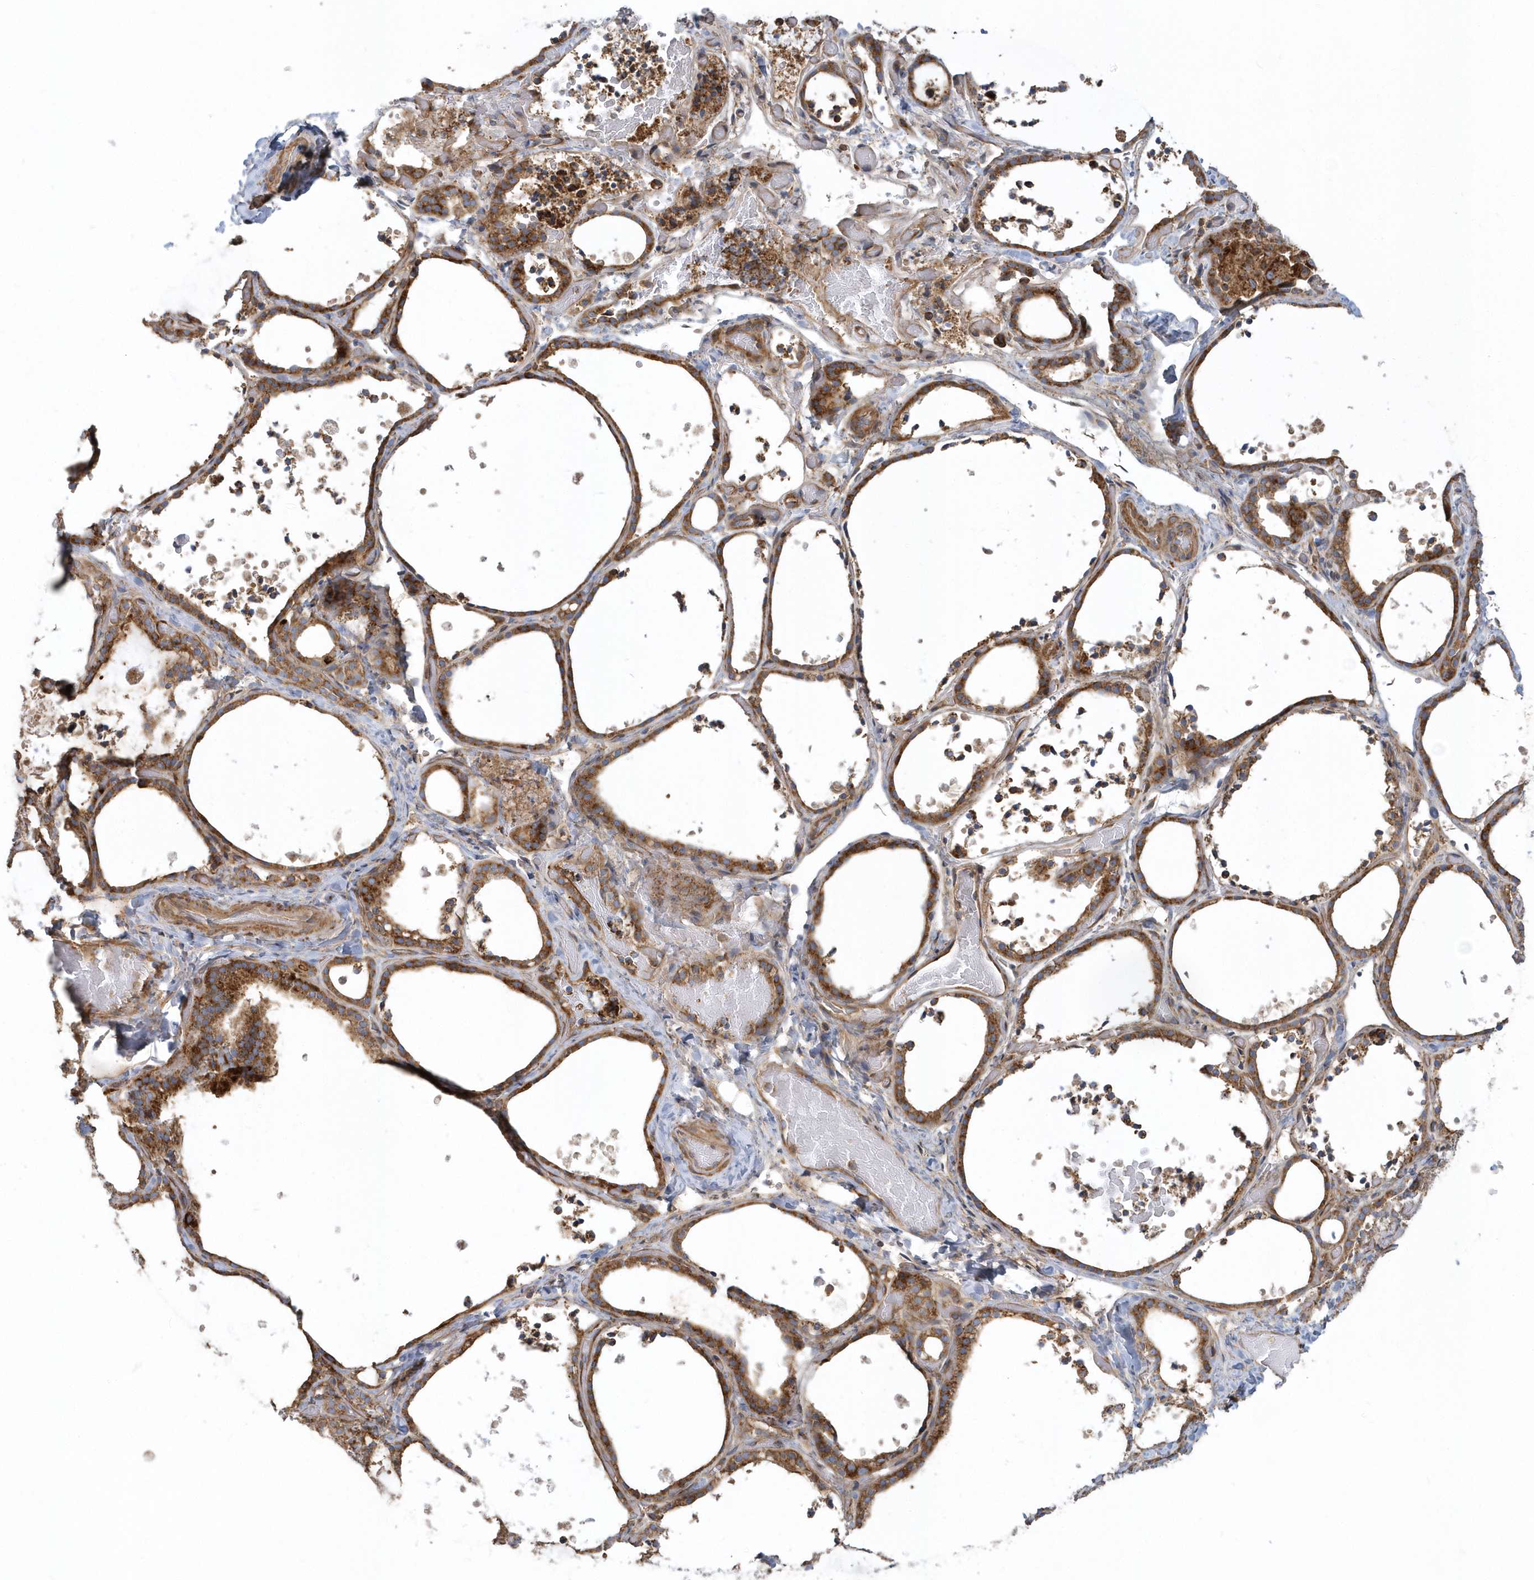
{"staining": {"intensity": "moderate", "quantity": ">75%", "location": "cytoplasmic/membranous"}, "tissue": "thyroid gland", "cell_type": "Glandular cells", "image_type": "normal", "snomed": [{"axis": "morphology", "description": "Normal tissue, NOS"}, {"axis": "topography", "description": "Thyroid gland"}], "caption": "Thyroid gland stained with DAB (3,3'-diaminobenzidine) immunohistochemistry (IHC) exhibits medium levels of moderate cytoplasmic/membranous expression in approximately >75% of glandular cells.", "gene": "TRAIP", "patient": {"sex": "female", "age": 44}}